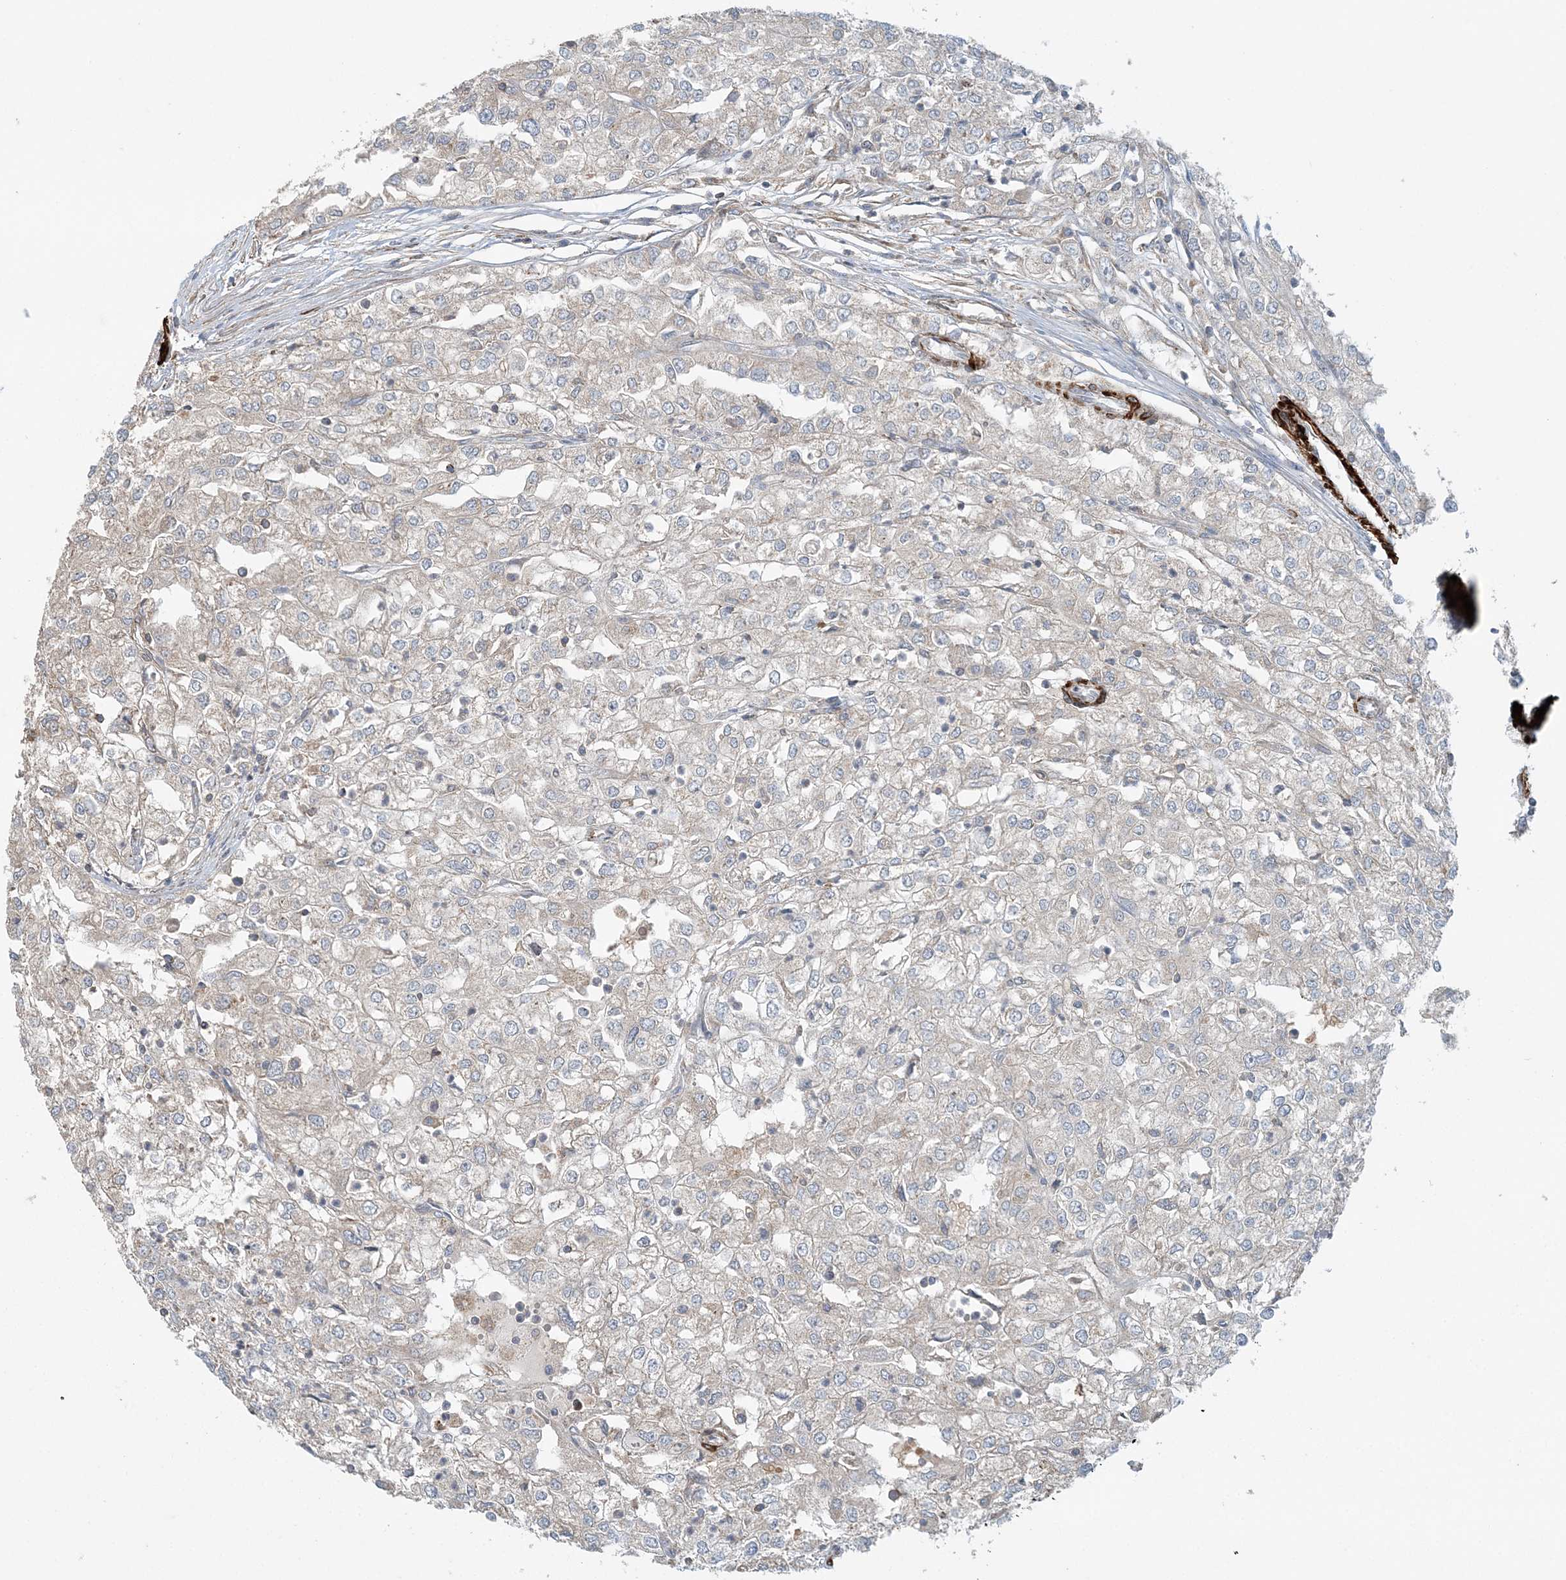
{"staining": {"intensity": "negative", "quantity": "none", "location": "none"}, "tissue": "renal cancer", "cell_type": "Tumor cells", "image_type": "cancer", "snomed": [{"axis": "morphology", "description": "Adenocarcinoma, NOS"}, {"axis": "topography", "description": "Kidney"}], "caption": "Renal adenocarcinoma stained for a protein using immunohistochemistry (IHC) reveals no staining tumor cells.", "gene": "TTI1", "patient": {"sex": "female", "age": 54}}